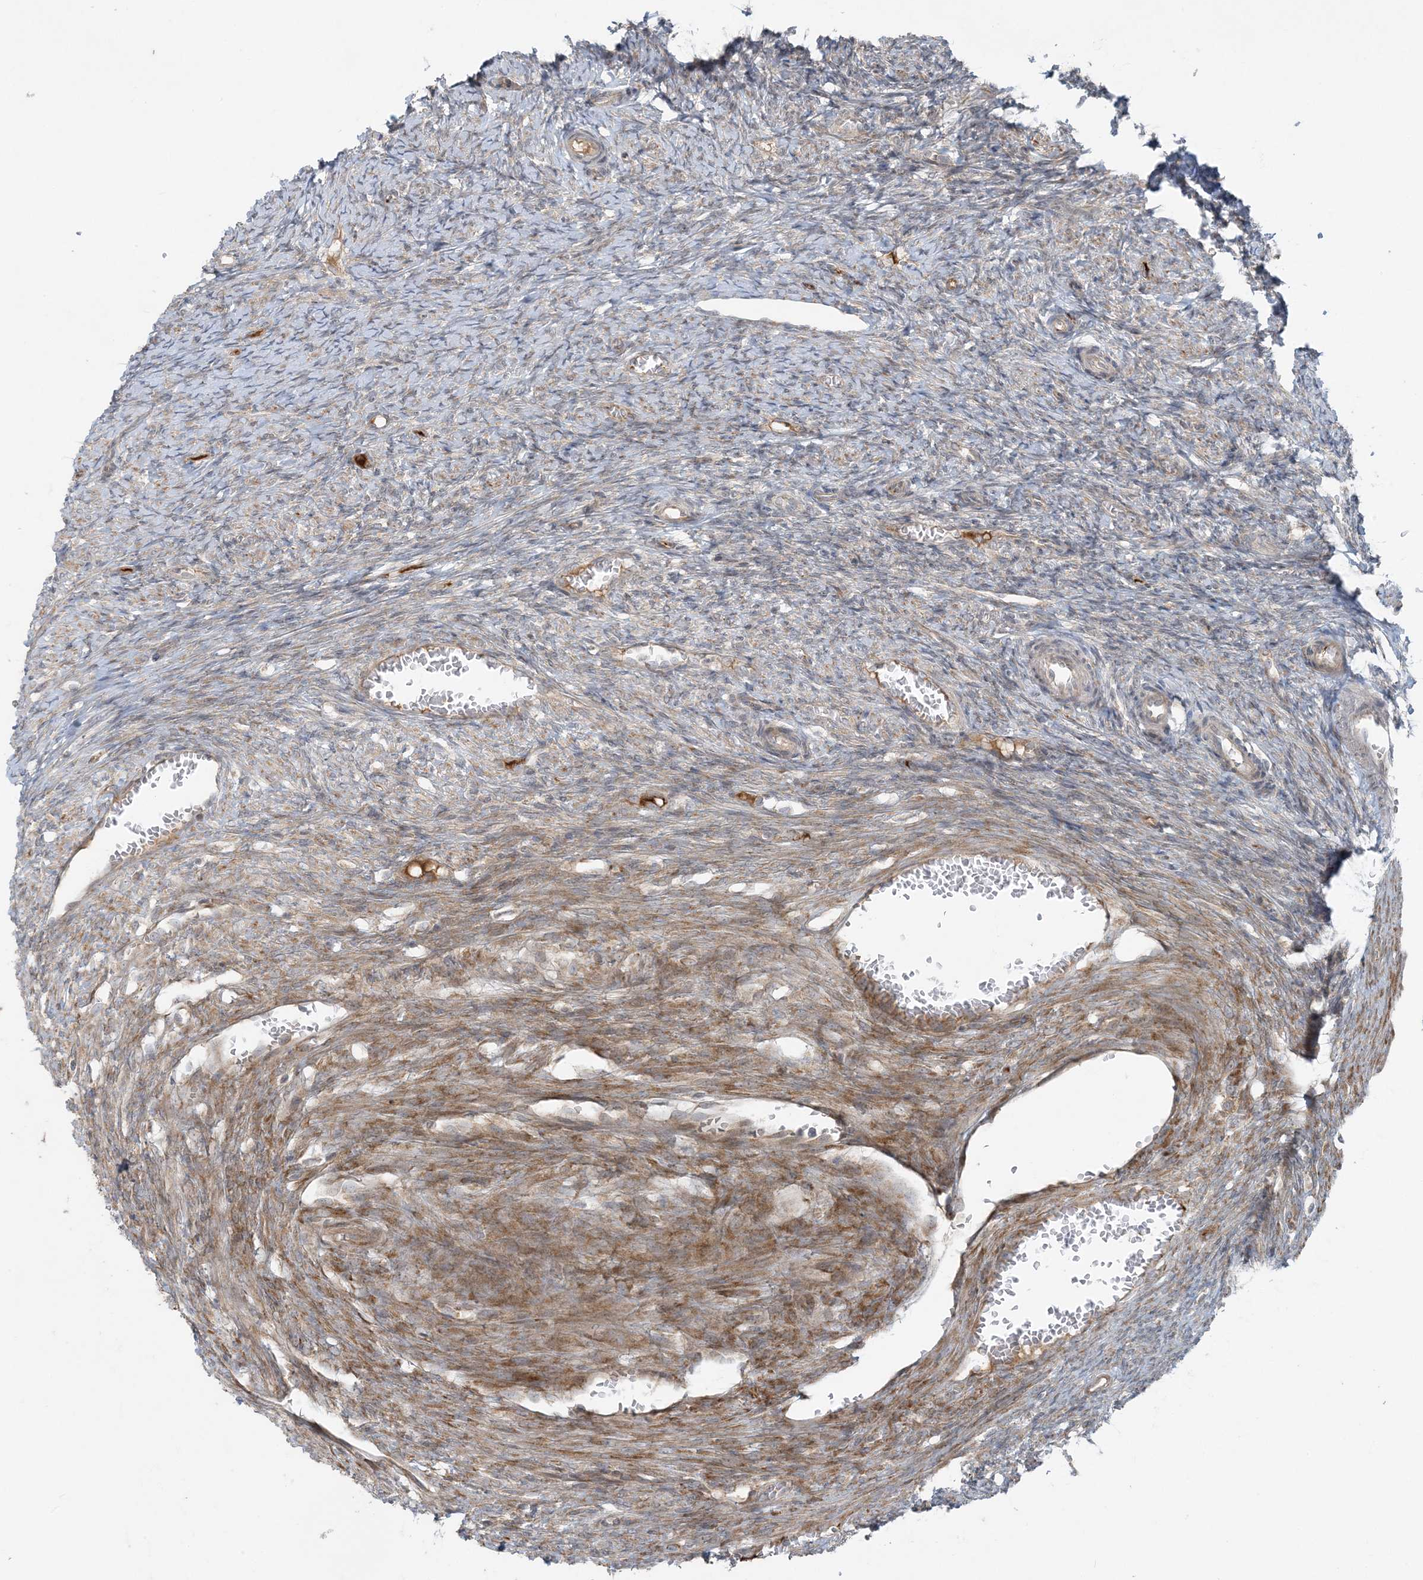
{"staining": {"intensity": "weak", "quantity": ">75%", "location": "cytoplasmic/membranous"}, "tissue": "ovary", "cell_type": "Follicle cells", "image_type": "normal", "snomed": [{"axis": "morphology", "description": "Normal tissue, NOS"}, {"axis": "topography", "description": "Ovary"}], "caption": "Protein analysis of unremarkable ovary shows weak cytoplasmic/membranous staining in about >75% of follicle cells.", "gene": "ZNF263", "patient": {"sex": "female", "age": 27}}